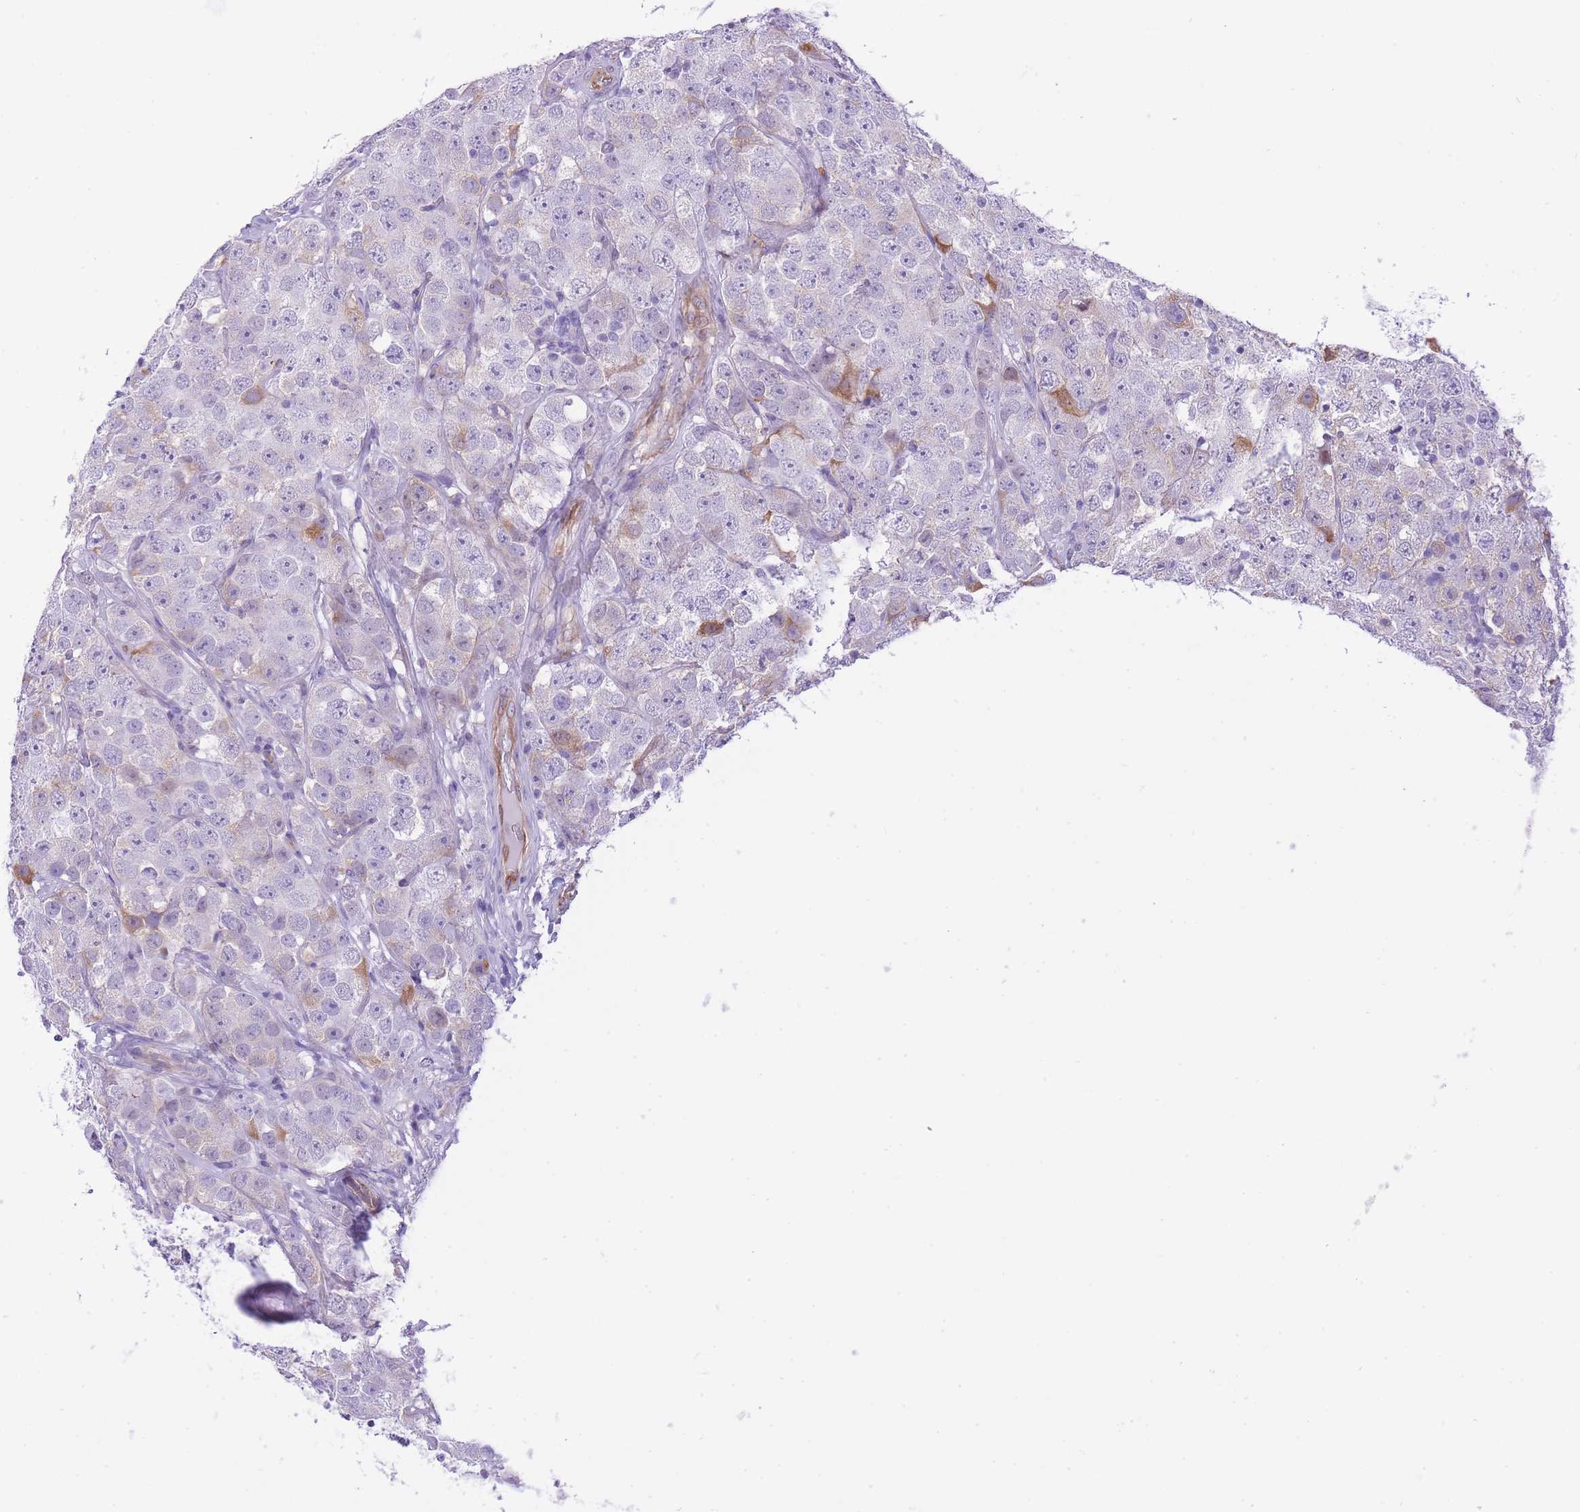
{"staining": {"intensity": "negative", "quantity": "none", "location": "none"}, "tissue": "testis cancer", "cell_type": "Tumor cells", "image_type": "cancer", "snomed": [{"axis": "morphology", "description": "Seminoma, NOS"}, {"axis": "topography", "description": "Testis"}], "caption": "Histopathology image shows no protein staining in tumor cells of testis seminoma tissue.", "gene": "MEIOSIN", "patient": {"sex": "male", "age": 28}}